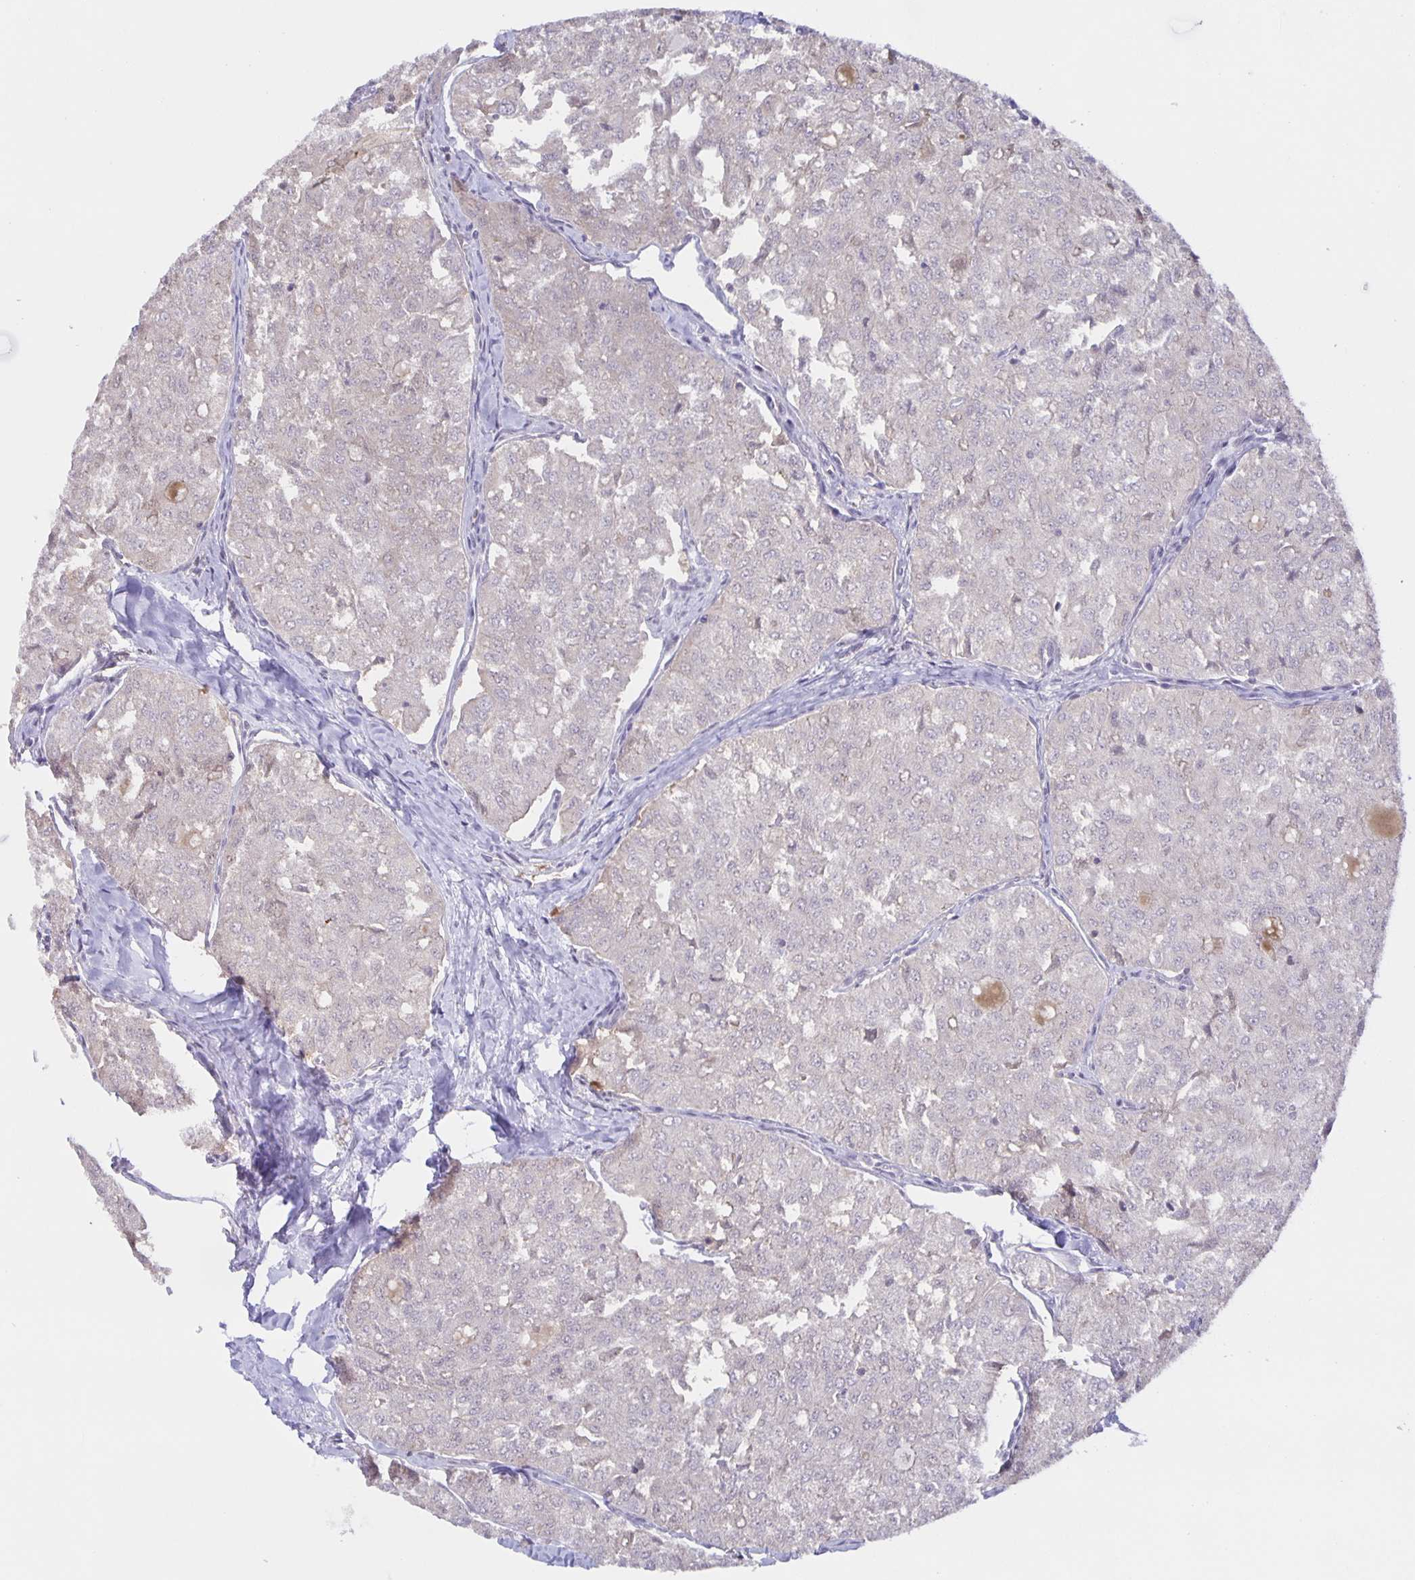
{"staining": {"intensity": "weak", "quantity": "<25%", "location": "cytoplasmic/membranous"}, "tissue": "thyroid cancer", "cell_type": "Tumor cells", "image_type": "cancer", "snomed": [{"axis": "morphology", "description": "Follicular adenoma carcinoma, NOS"}, {"axis": "topography", "description": "Thyroid gland"}], "caption": "This is an immunohistochemistry (IHC) micrograph of follicular adenoma carcinoma (thyroid). There is no expression in tumor cells.", "gene": "MARCHF6", "patient": {"sex": "male", "age": 75}}